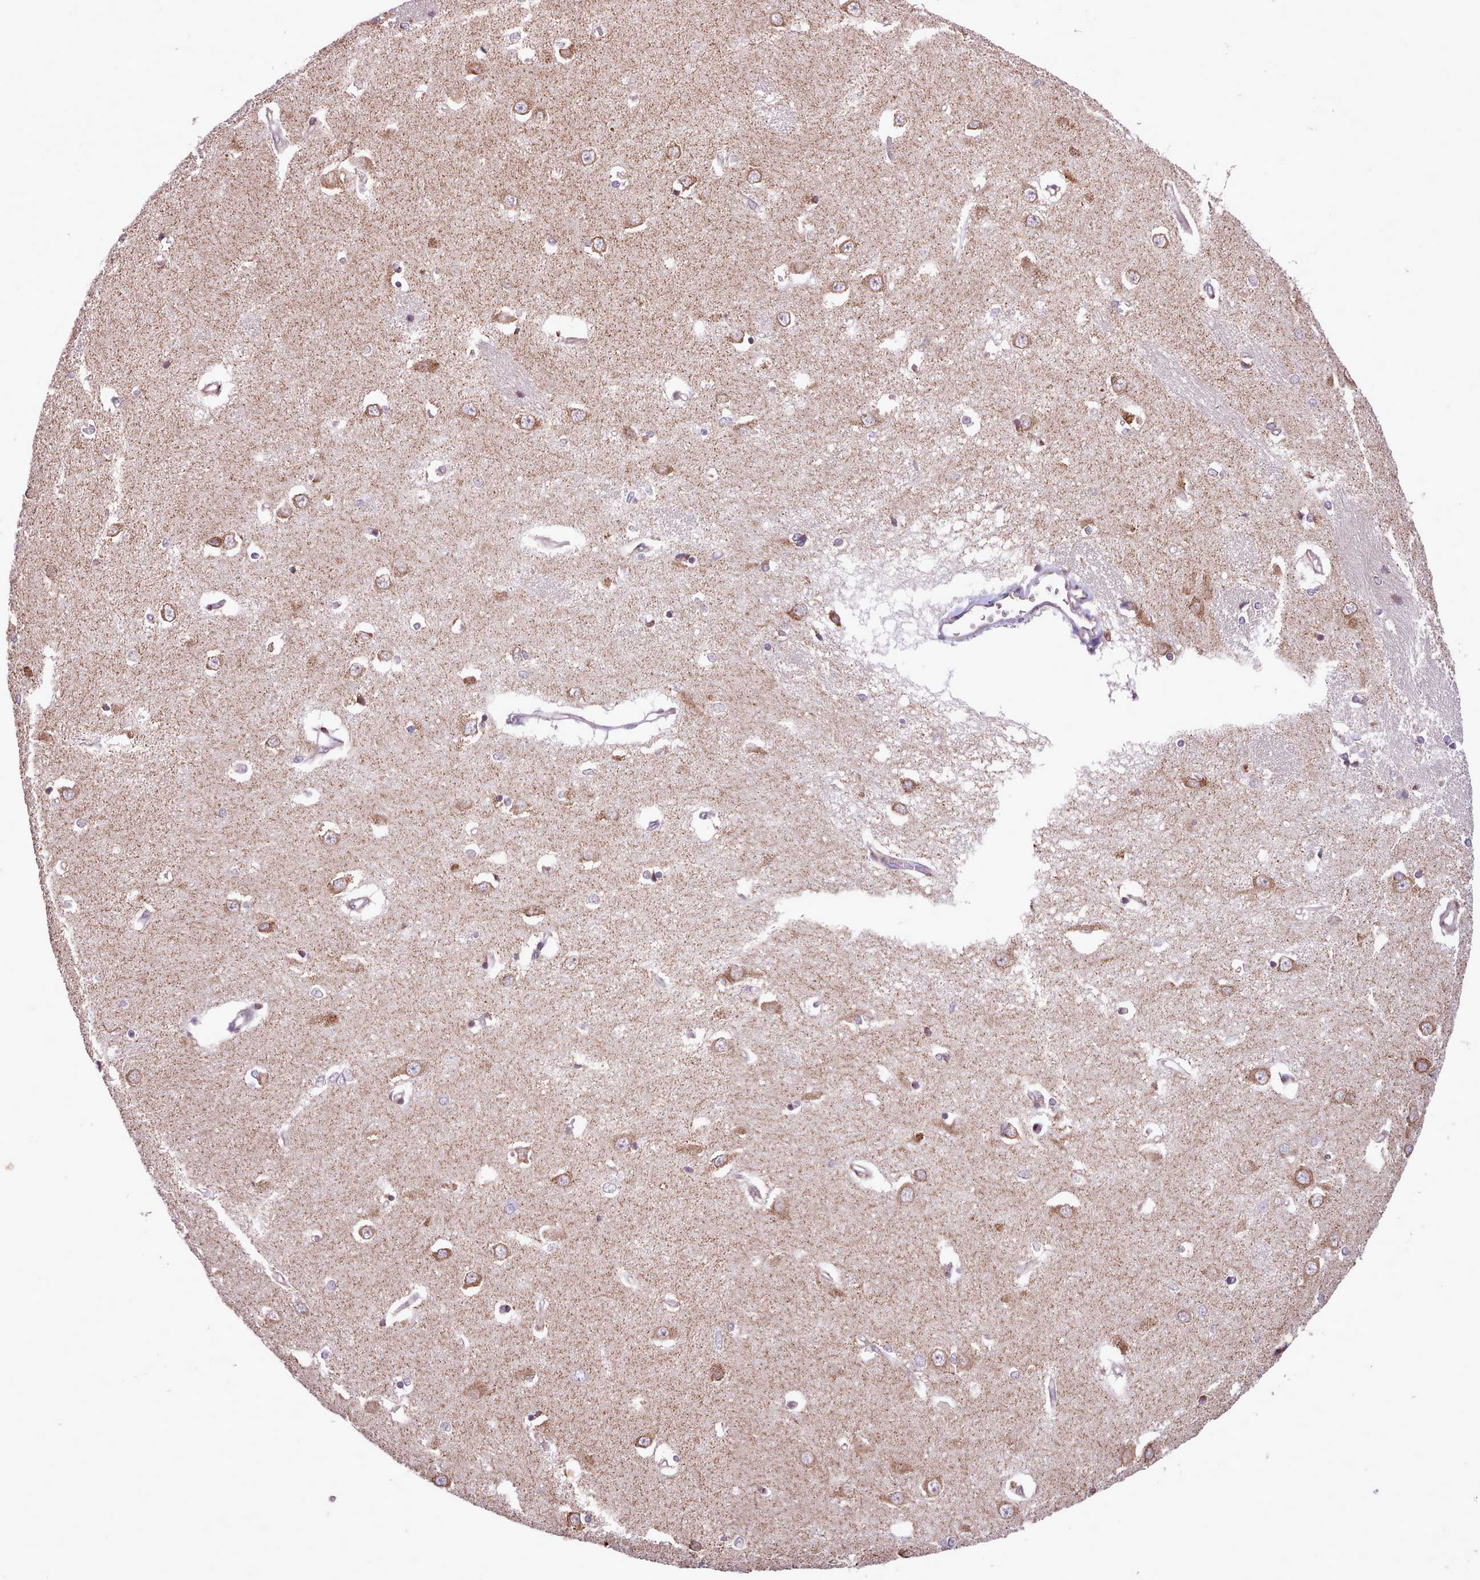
{"staining": {"intensity": "negative", "quantity": "none", "location": "none"}, "tissue": "caudate", "cell_type": "Glial cells", "image_type": "normal", "snomed": [{"axis": "morphology", "description": "Normal tissue, NOS"}, {"axis": "topography", "description": "Lateral ventricle wall"}], "caption": "Immunohistochemical staining of normal human caudate displays no significant positivity in glial cells.", "gene": "TTLL3", "patient": {"sex": "male", "age": 37}}